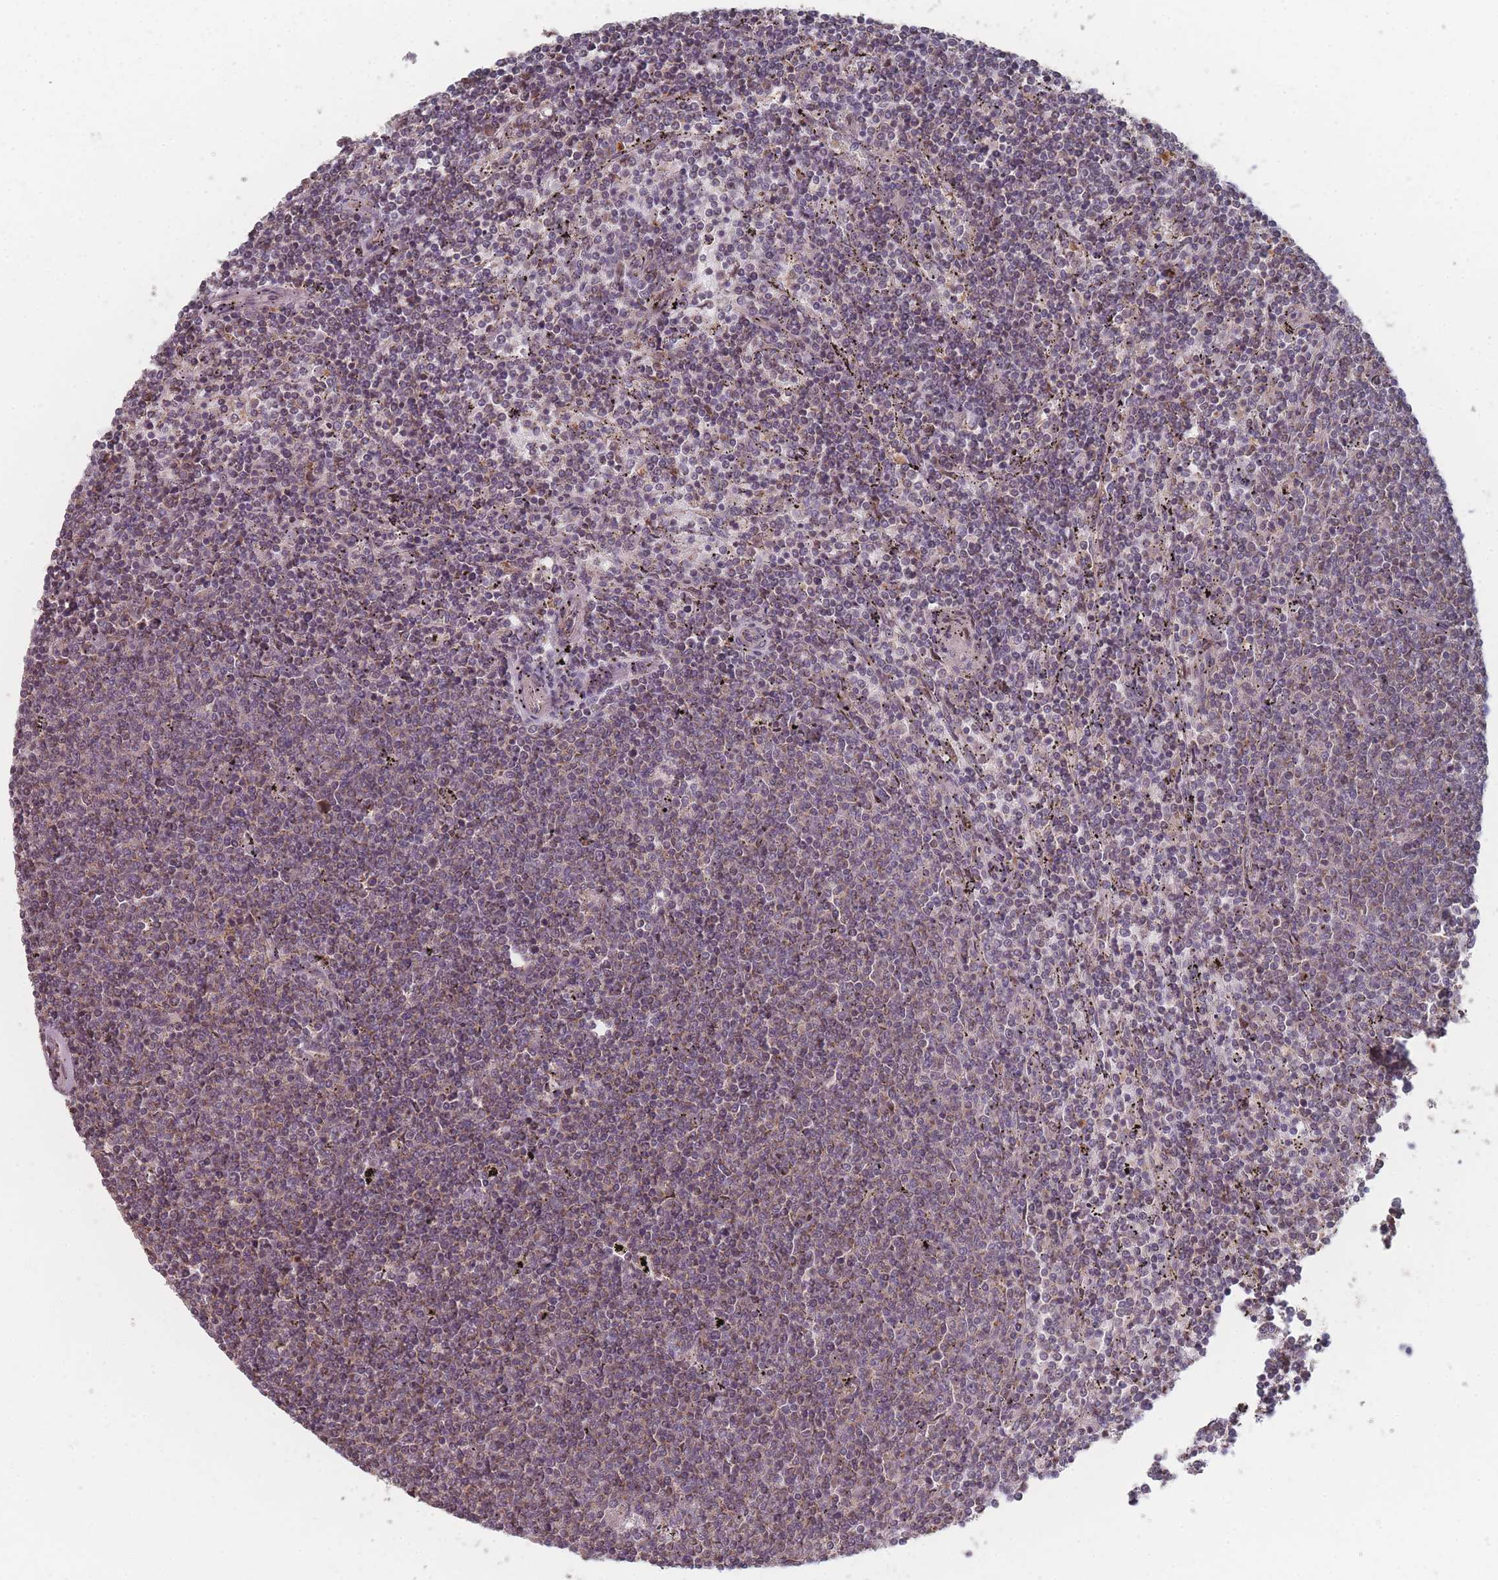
{"staining": {"intensity": "weak", "quantity": "<25%", "location": "cytoplasmic/membranous"}, "tissue": "lymphoma", "cell_type": "Tumor cells", "image_type": "cancer", "snomed": [{"axis": "morphology", "description": "Malignant lymphoma, non-Hodgkin's type, Low grade"}, {"axis": "topography", "description": "Spleen"}], "caption": "The image exhibits no significant positivity in tumor cells of lymphoma. The staining is performed using DAB (3,3'-diaminobenzidine) brown chromogen with nuclei counter-stained in using hematoxylin.", "gene": "PSMB3", "patient": {"sex": "female", "age": 50}}